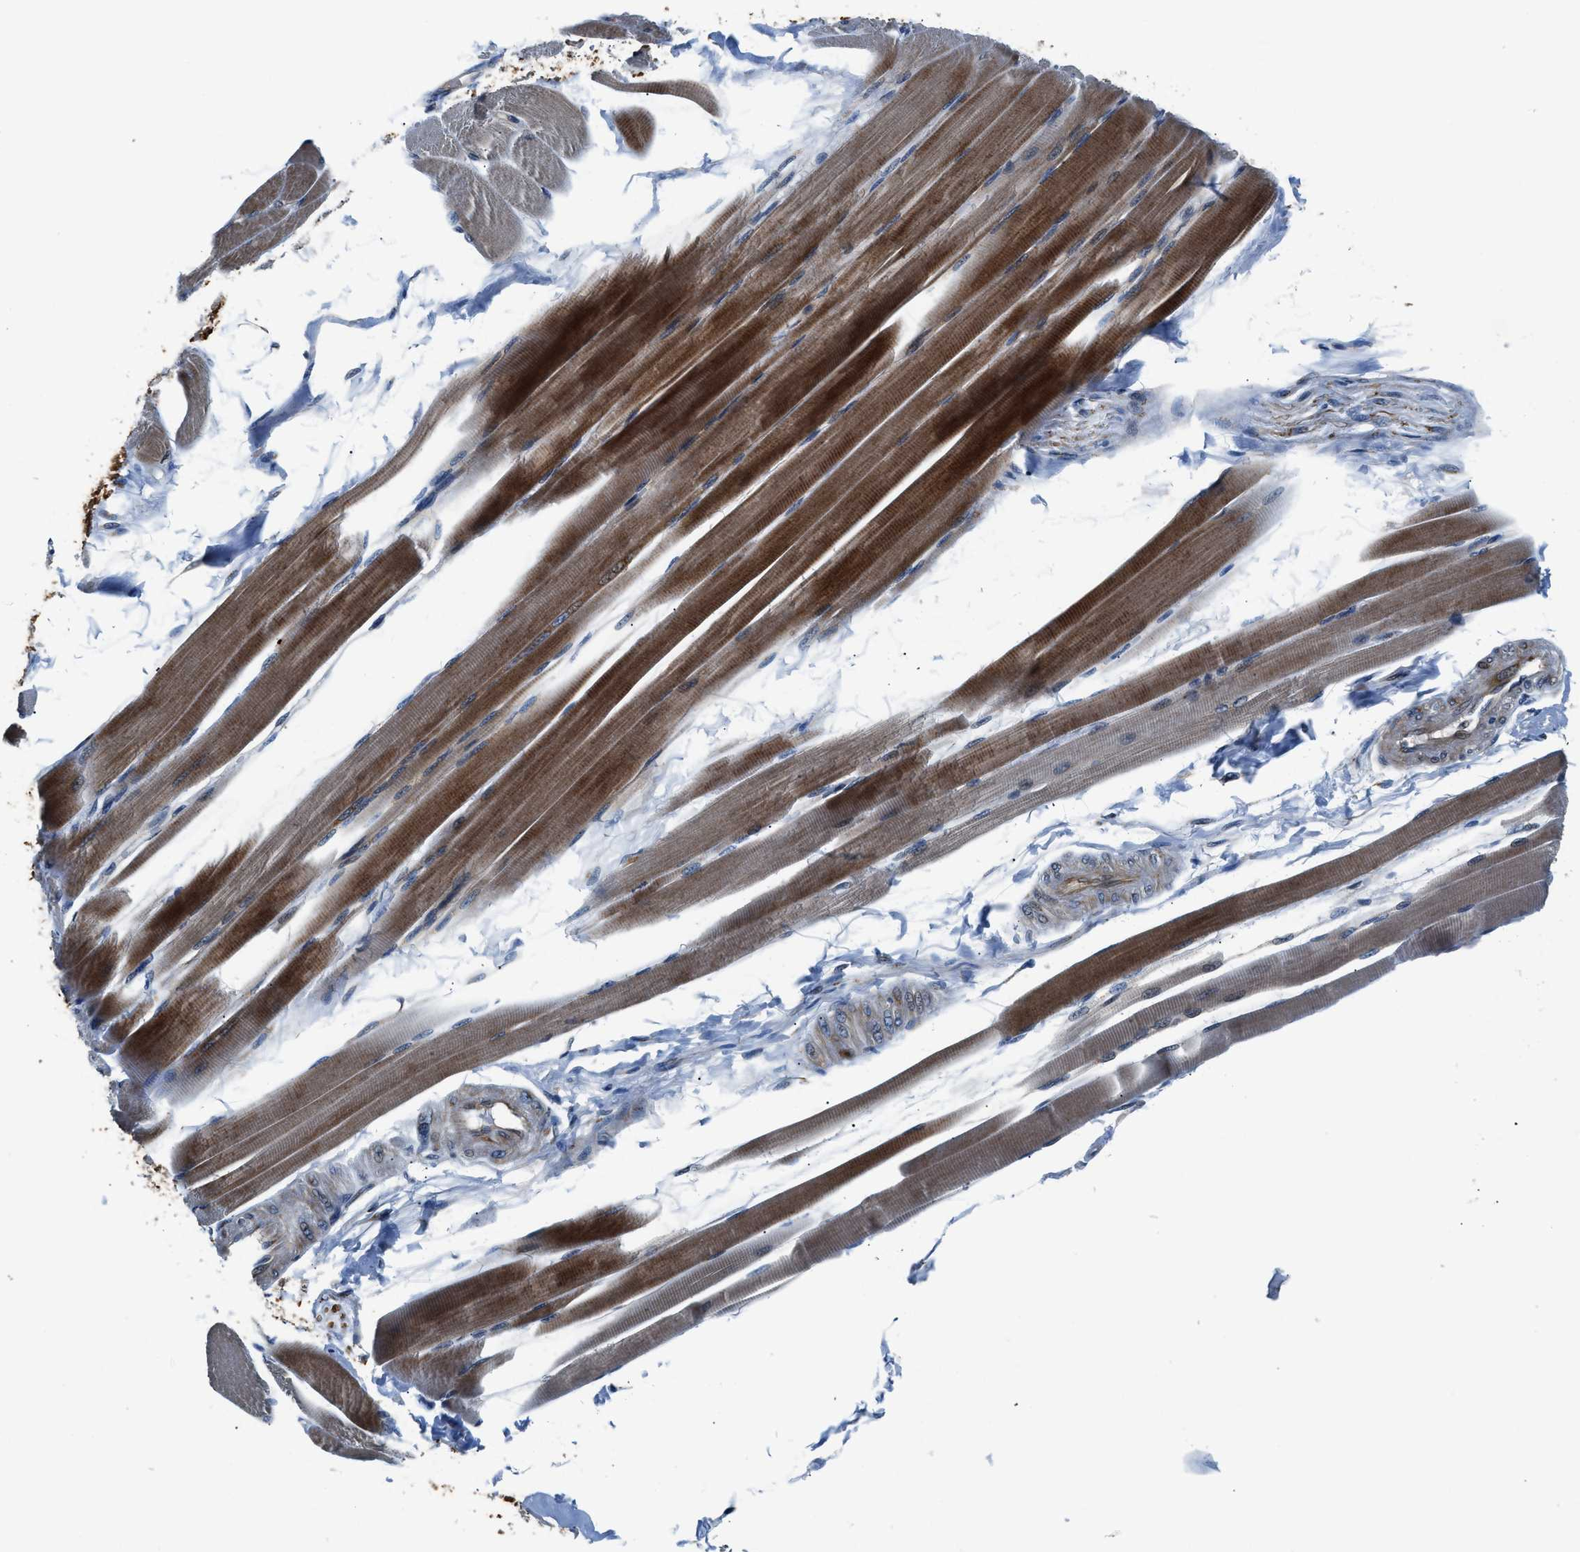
{"staining": {"intensity": "strong", "quantity": "25%-75%", "location": "cytoplasmic/membranous"}, "tissue": "skeletal muscle", "cell_type": "Myocytes", "image_type": "normal", "snomed": [{"axis": "morphology", "description": "Normal tissue, NOS"}, {"axis": "topography", "description": "Skeletal muscle"}, {"axis": "topography", "description": "Peripheral nerve tissue"}], "caption": "This micrograph reveals immunohistochemistry (IHC) staining of normal human skeletal muscle, with high strong cytoplasmic/membranous staining in approximately 25%-75% of myocytes.", "gene": "FUT8", "patient": {"sex": "female", "age": 84}}